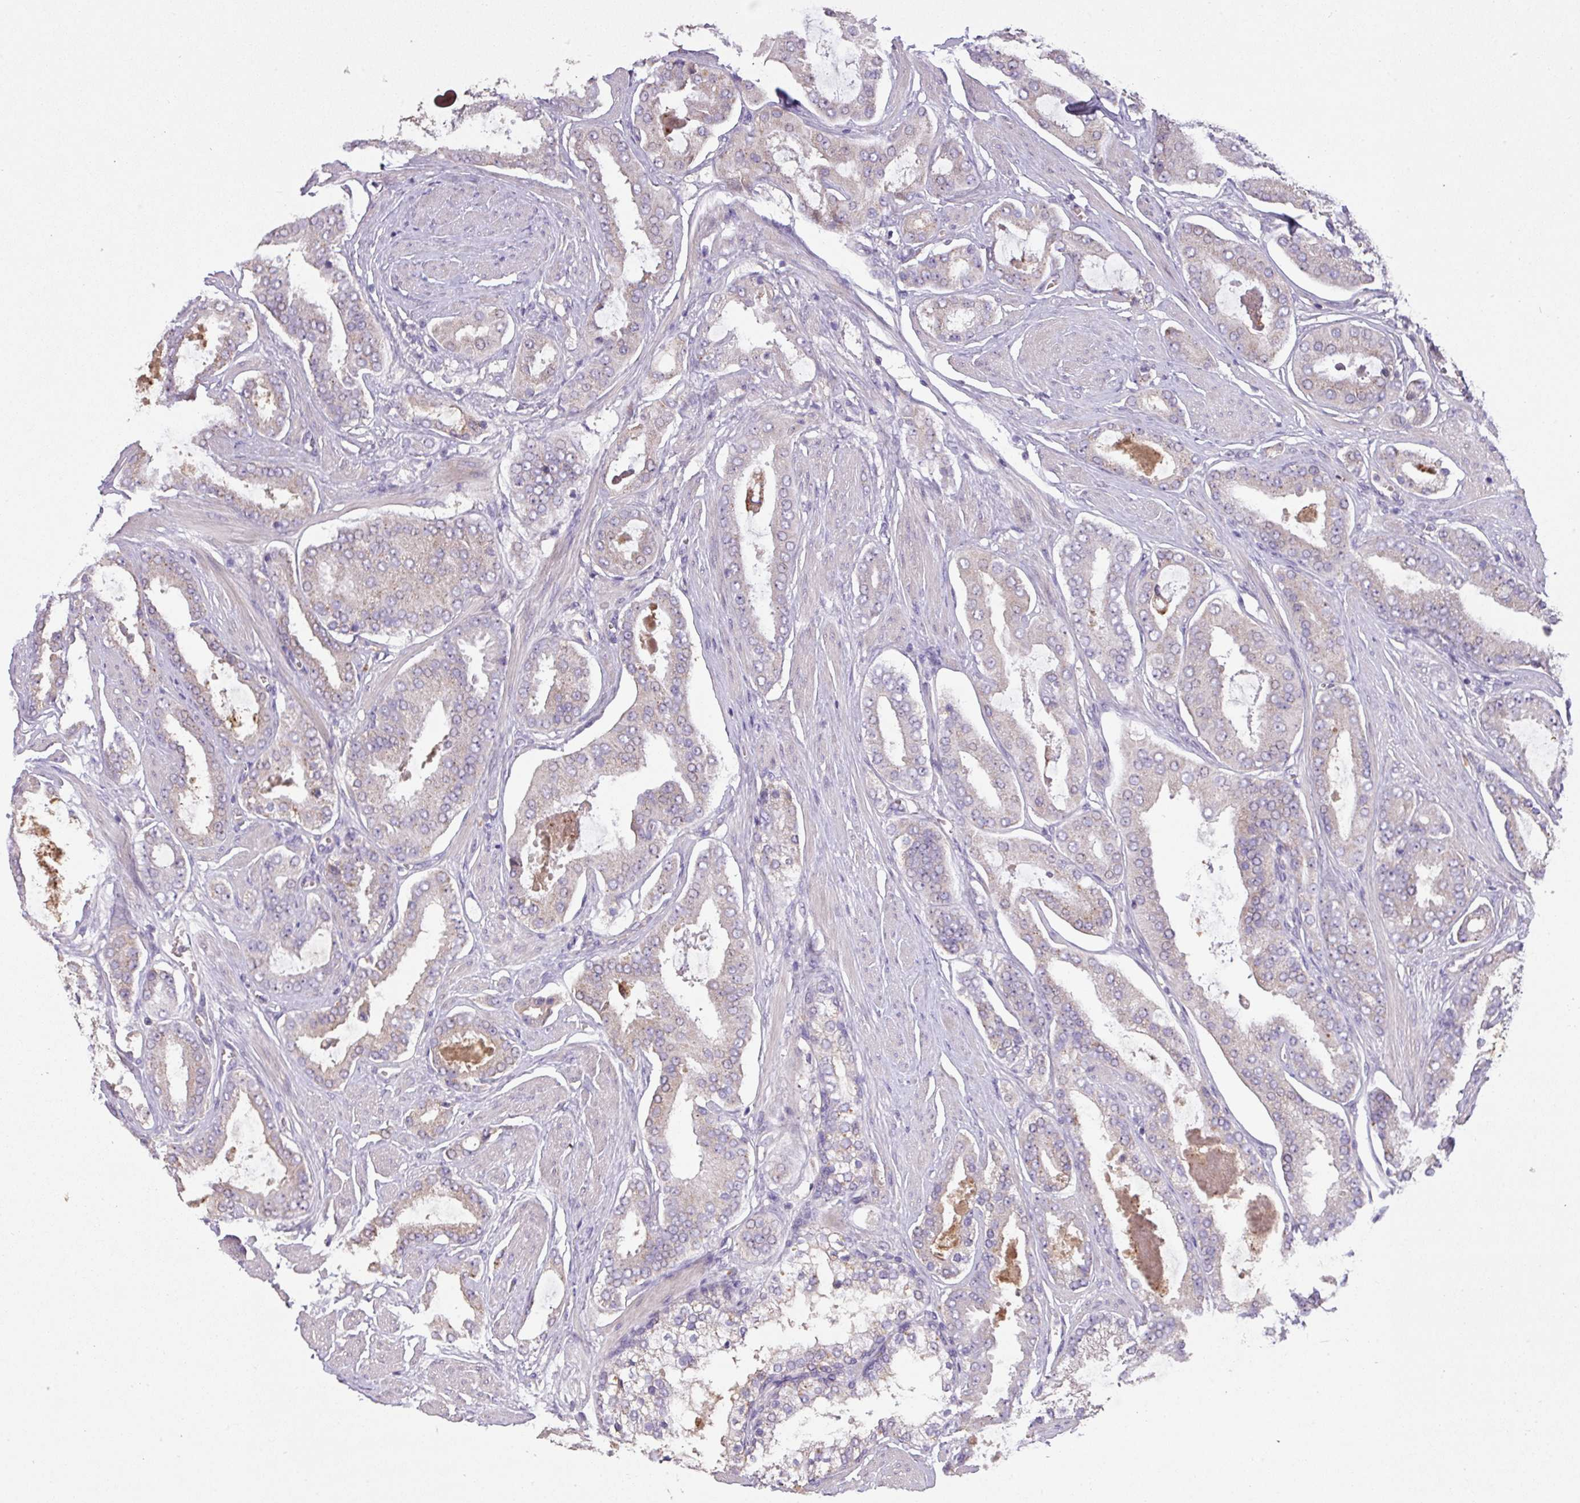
{"staining": {"intensity": "weak", "quantity": "<25%", "location": "cytoplasmic/membranous"}, "tissue": "prostate cancer", "cell_type": "Tumor cells", "image_type": "cancer", "snomed": [{"axis": "morphology", "description": "Adenocarcinoma, Low grade"}, {"axis": "topography", "description": "Prostate"}], "caption": "High magnification brightfield microscopy of prostate cancer stained with DAB (brown) and counterstained with hematoxylin (blue): tumor cells show no significant positivity.", "gene": "PRADC1", "patient": {"sex": "male", "age": 42}}